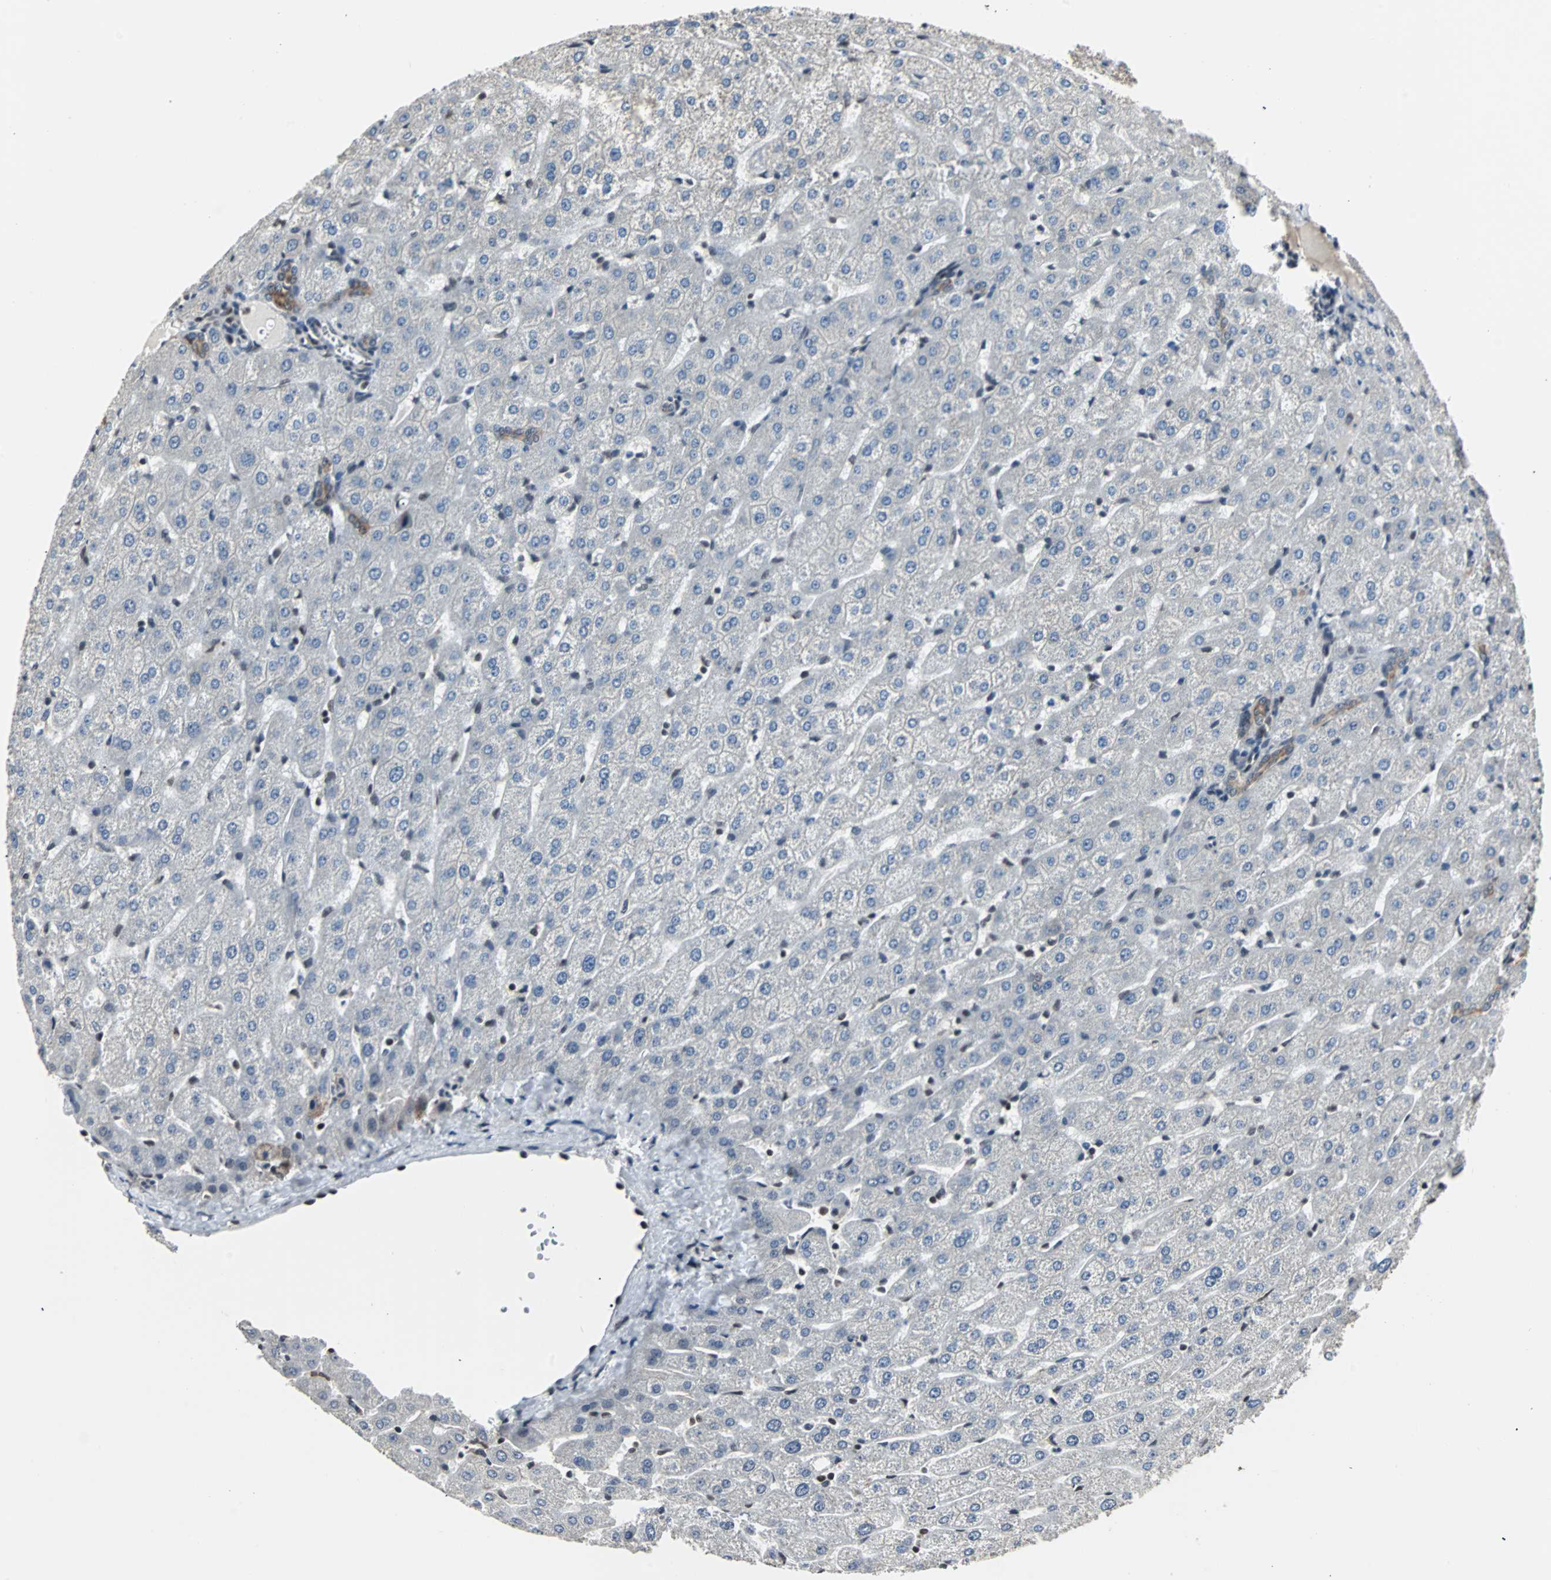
{"staining": {"intensity": "strong", "quantity": ">75%", "location": "cytoplasmic/membranous"}, "tissue": "liver", "cell_type": "Cholangiocytes", "image_type": "normal", "snomed": [{"axis": "morphology", "description": "Normal tissue, NOS"}, {"axis": "morphology", "description": "Fibrosis, NOS"}, {"axis": "topography", "description": "Liver"}], "caption": "Liver stained with a brown dye displays strong cytoplasmic/membranous positive expression in approximately >75% of cholangiocytes.", "gene": "TERF2IP", "patient": {"sex": "female", "age": 29}}